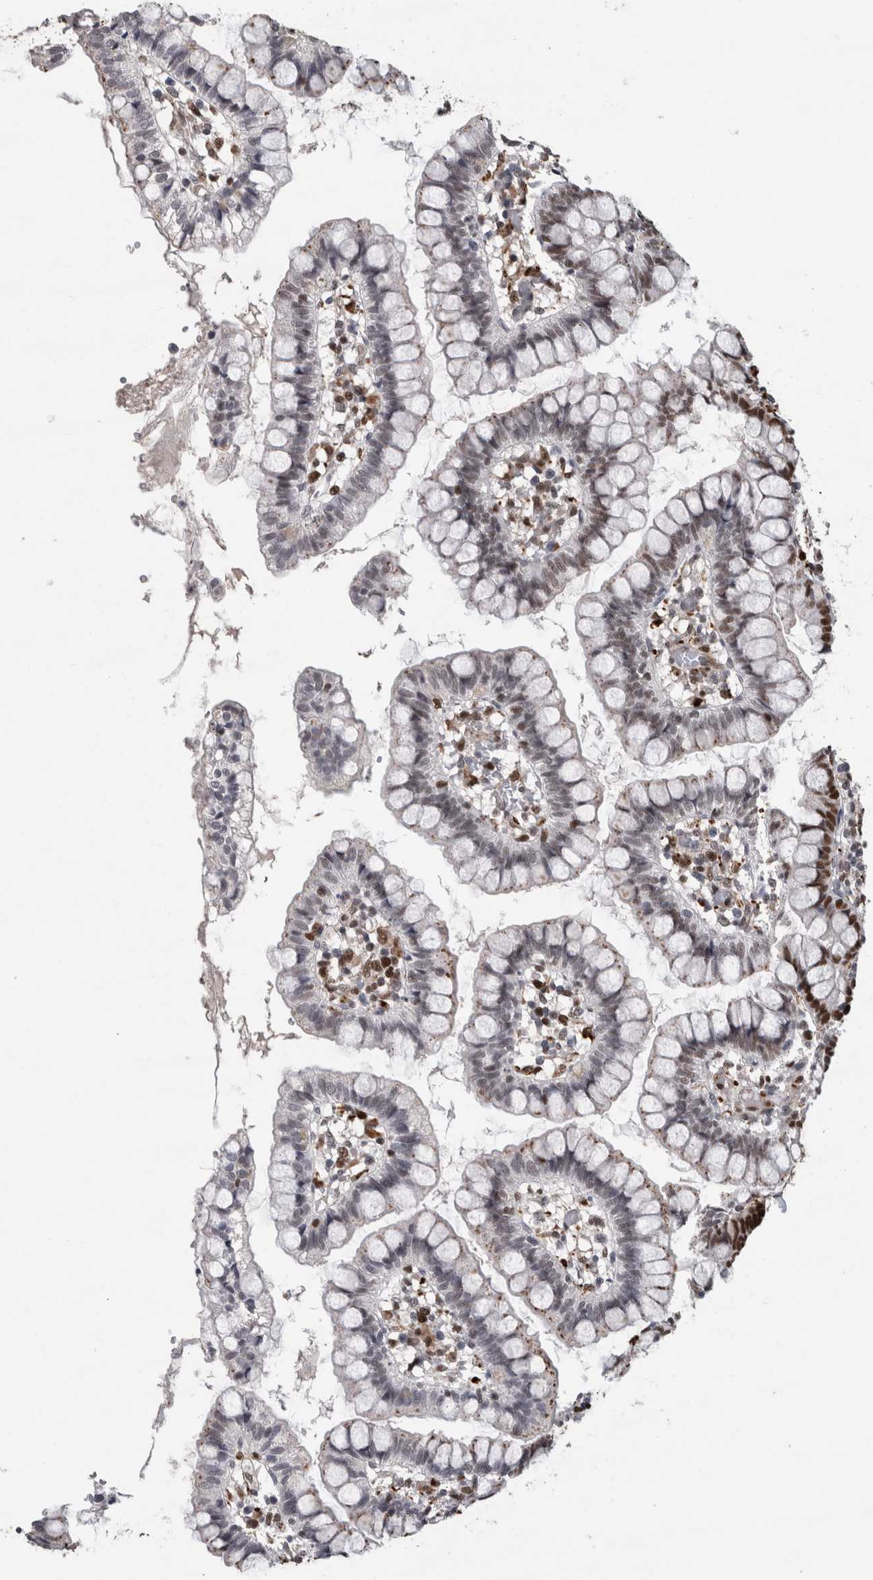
{"staining": {"intensity": "strong", "quantity": "25%-75%", "location": "nuclear"}, "tissue": "small intestine", "cell_type": "Glandular cells", "image_type": "normal", "snomed": [{"axis": "morphology", "description": "Normal tissue, NOS"}, {"axis": "morphology", "description": "Developmental malformation"}, {"axis": "topography", "description": "Small intestine"}], "caption": "Human small intestine stained with a protein marker shows strong staining in glandular cells.", "gene": "POLD2", "patient": {"sex": "male"}}